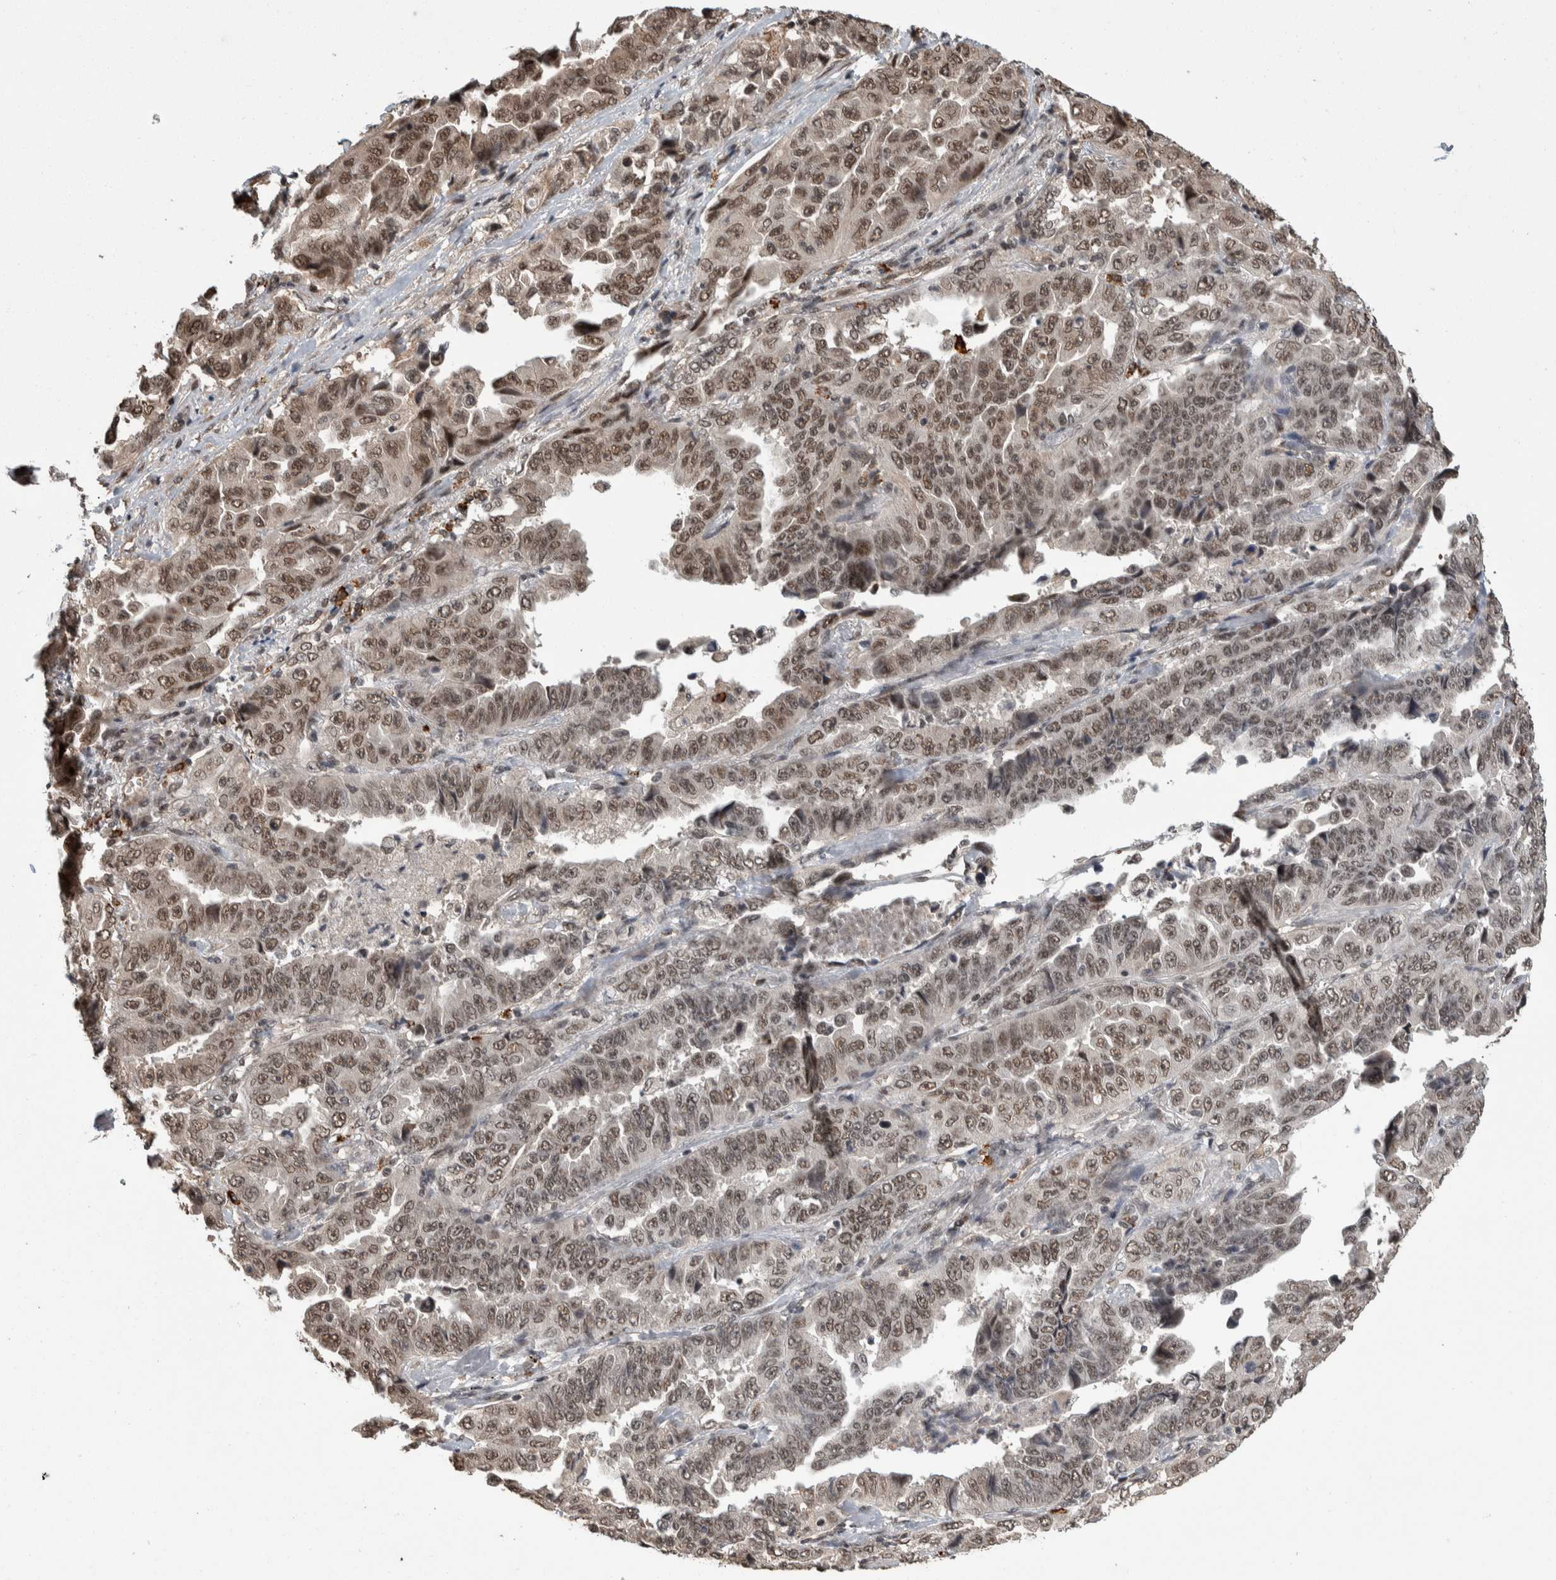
{"staining": {"intensity": "moderate", "quantity": ">75%", "location": "cytoplasmic/membranous,nuclear"}, "tissue": "lung cancer", "cell_type": "Tumor cells", "image_type": "cancer", "snomed": [{"axis": "morphology", "description": "Adenocarcinoma, NOS"}, {"axis": "topography", "description": "Lung"}], "caption": "Moderate cytoplasmic/membranous and nuclear protein positivity is identified in approximately >75% of tumor cells in lung cancer.", "gene": "ZNF592", "patient": {"sex": "female", "age": 51}}